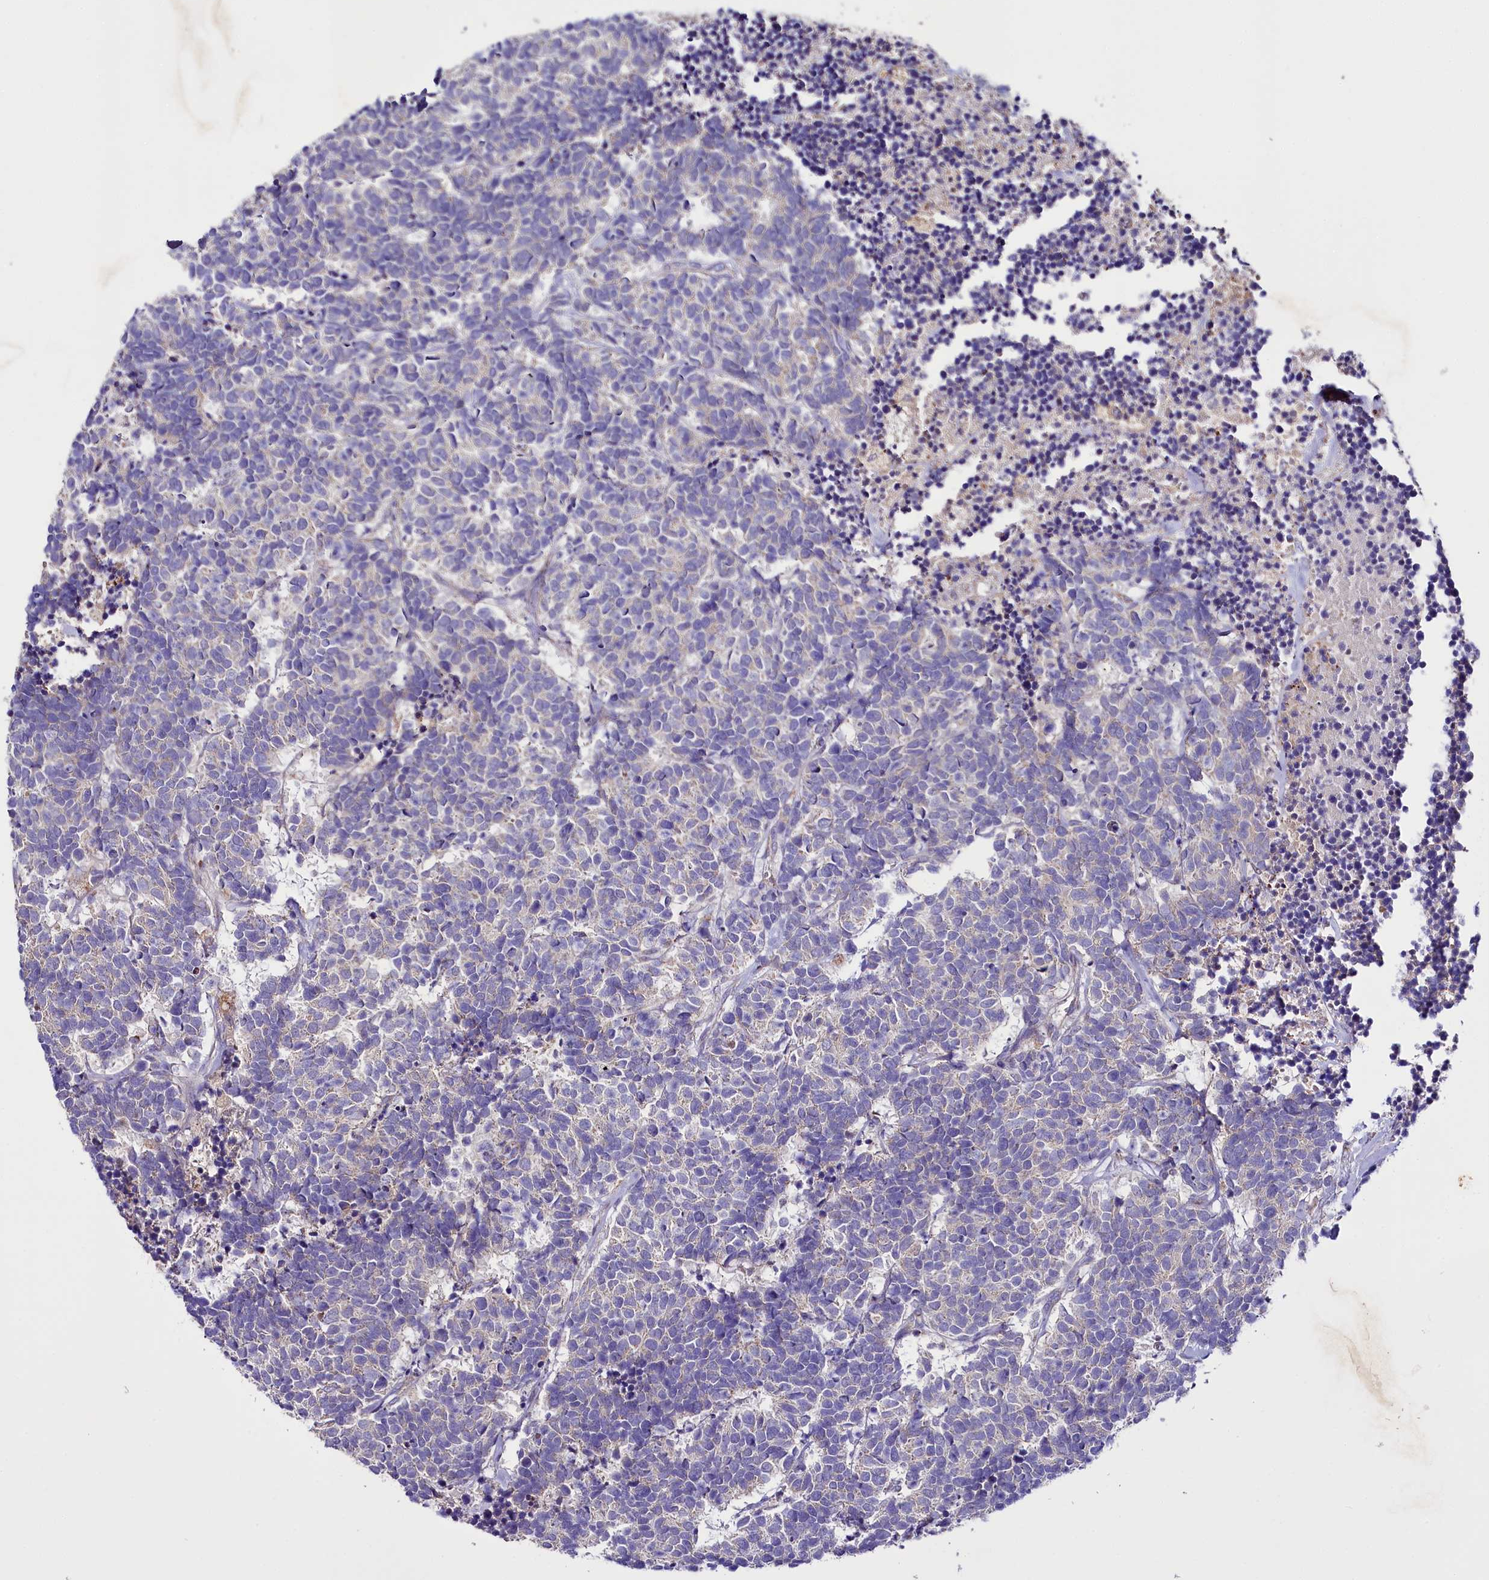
{"staining": {"intensity": "negative", "quantity": "none", "location": "none"}, "tissue": "carcinoid", "cell_type": "Tumor cells", "image_type": "cancer", "snomed": [{"axis": "morphology", "description": "Carcinoma, NOS"}, {"axis": "morphology", "description": "Carcinoid, malignant, NOS"}, {"axis": "topography", "description": "Urinary bladder"}], "caption": "DAB (3,3'-diaminobenzidine) immunohistochemical staining of carcinoid displays no significant expression in tumor cells.", "gene": "ZNF45", "patient": {"sex": "male", "age": 57}}